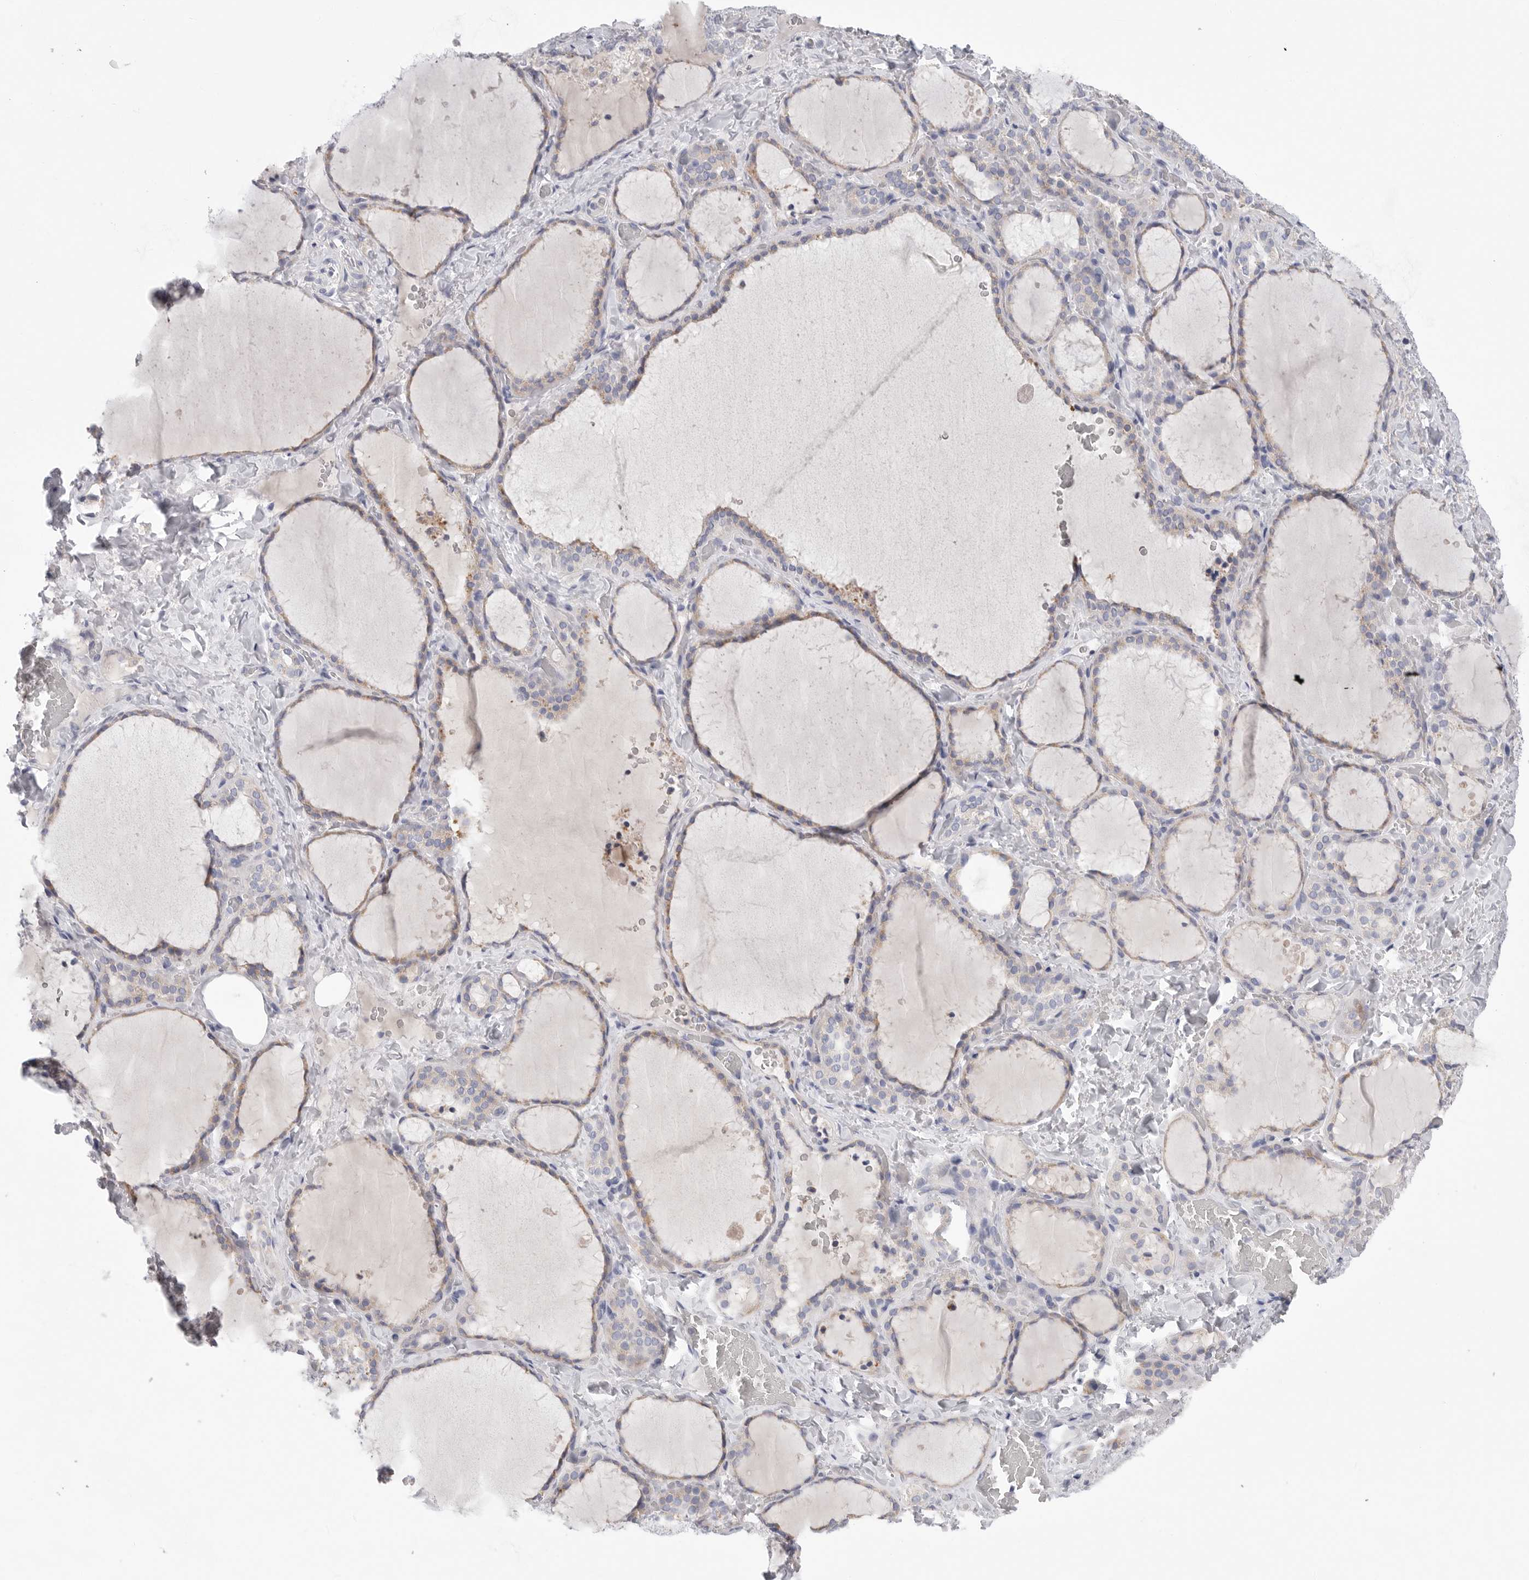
{"staining": {"intensity": "weak", "quantity": ">75%", "location": "cytoplasmic/membranous"}, "tissue": "thyroid gland", "cell_type": "Glandular cells", "image_type": "normal", "snomed": [{"axis": "morphology", "description": "Normal tissue, NOS"}, {"axis": "topography", "description": "Thyroid gland"}], "caption": "IHC of benign human thyroid gland exhibits low levels of weak cytoplasmic/membranous staining in approximately >75% of glandular cells.", "gene": "CAMK2B", "patient": {"sex": "female", "age": 22}}